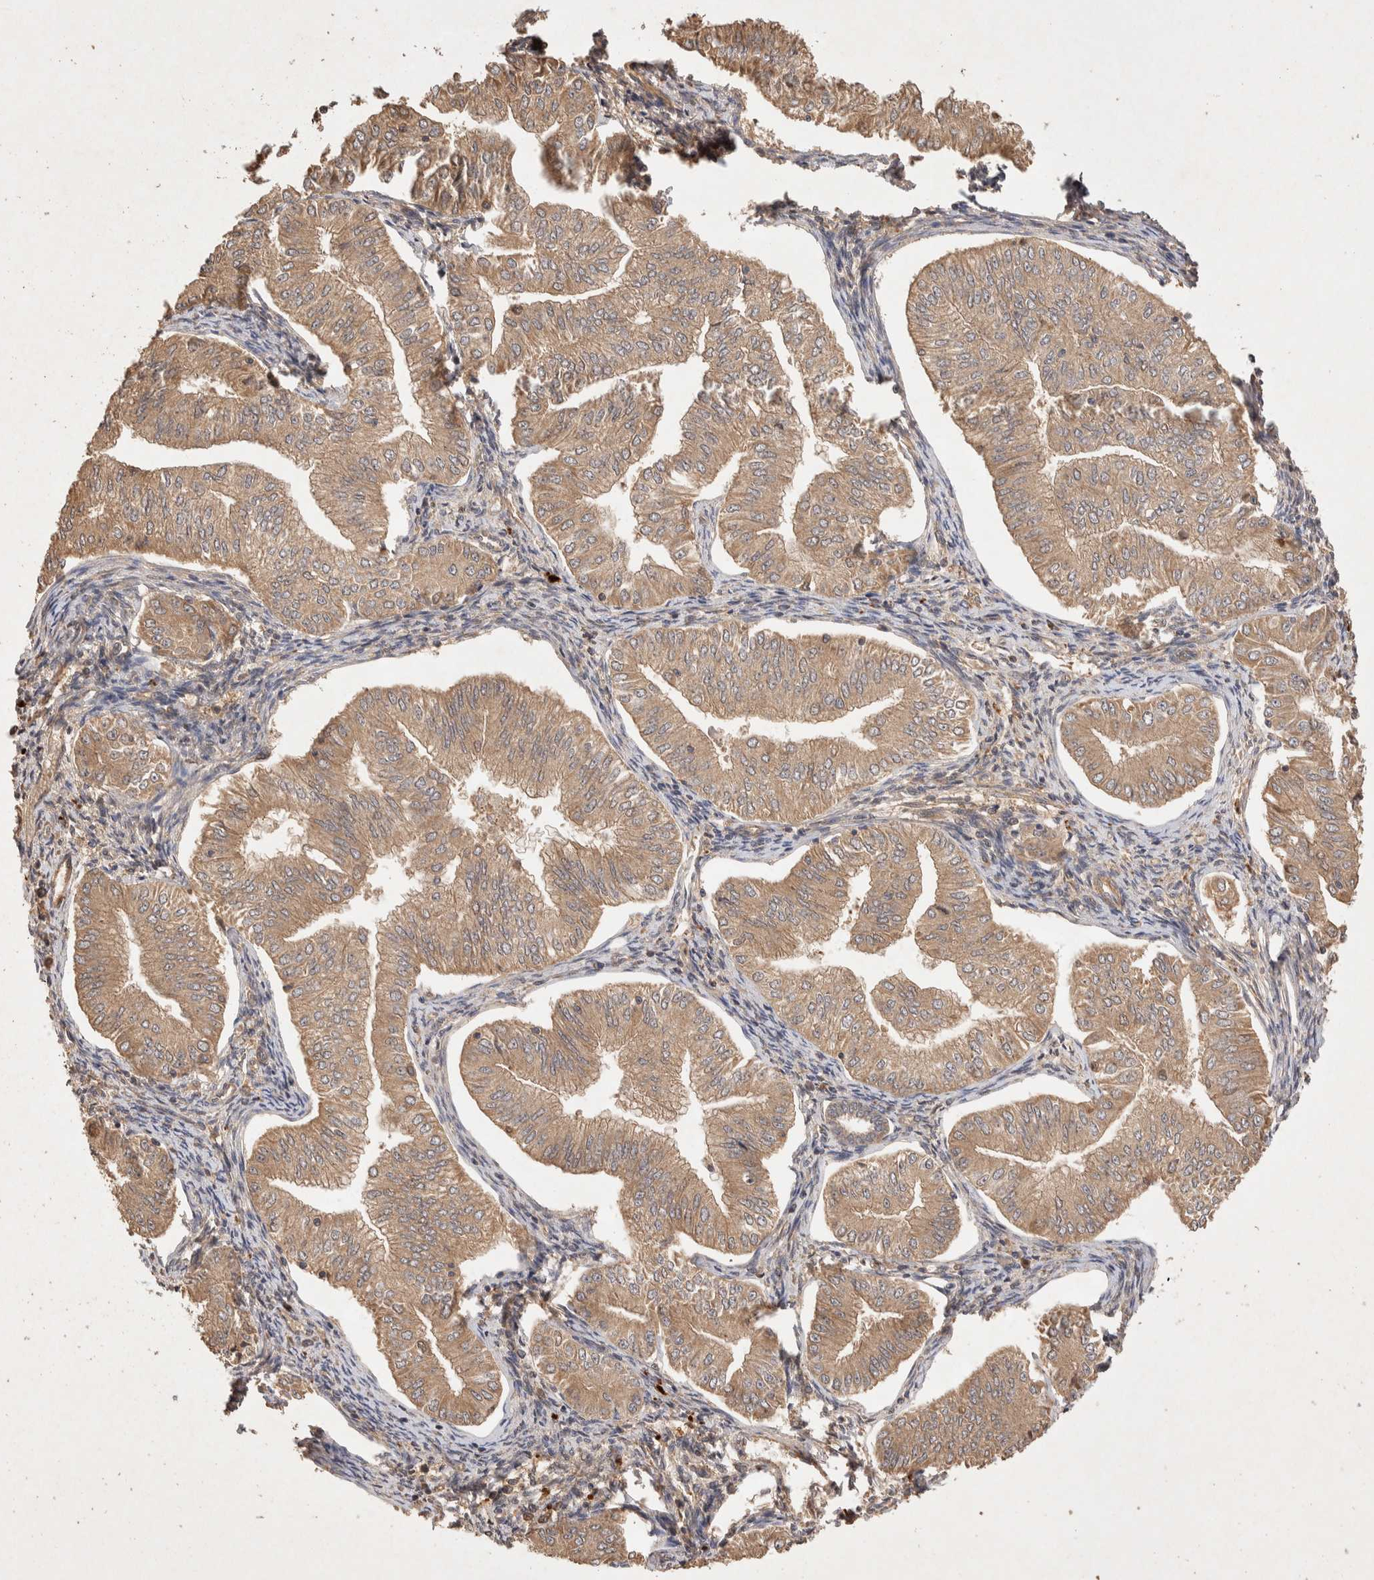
{"staining": {"intensity": "moderate", "quantity": ">75%", "location": "cytoplasmic/membranous"}, "tissue": "endometrial cancer", "cell_type": "Tumor cells", "image_type": "cancer", "snomed": [{"axis": "morphology", "description": "Normal tissue, NOS"}, {"axis": "morphology", "description": "Adenocarcinoma, NOS"}, {"axis": "topography", "description": "Endometrium"}], "caption": "A photomicrograph showing moderate cytoplasmic/membranous expression in about >75% of tumor cells in endometrial adenocarcinoma, as visualized by brown immunohistochemical staining.", "gene": "NSMAF", "patient": {"sex": "female", "age": 53}}